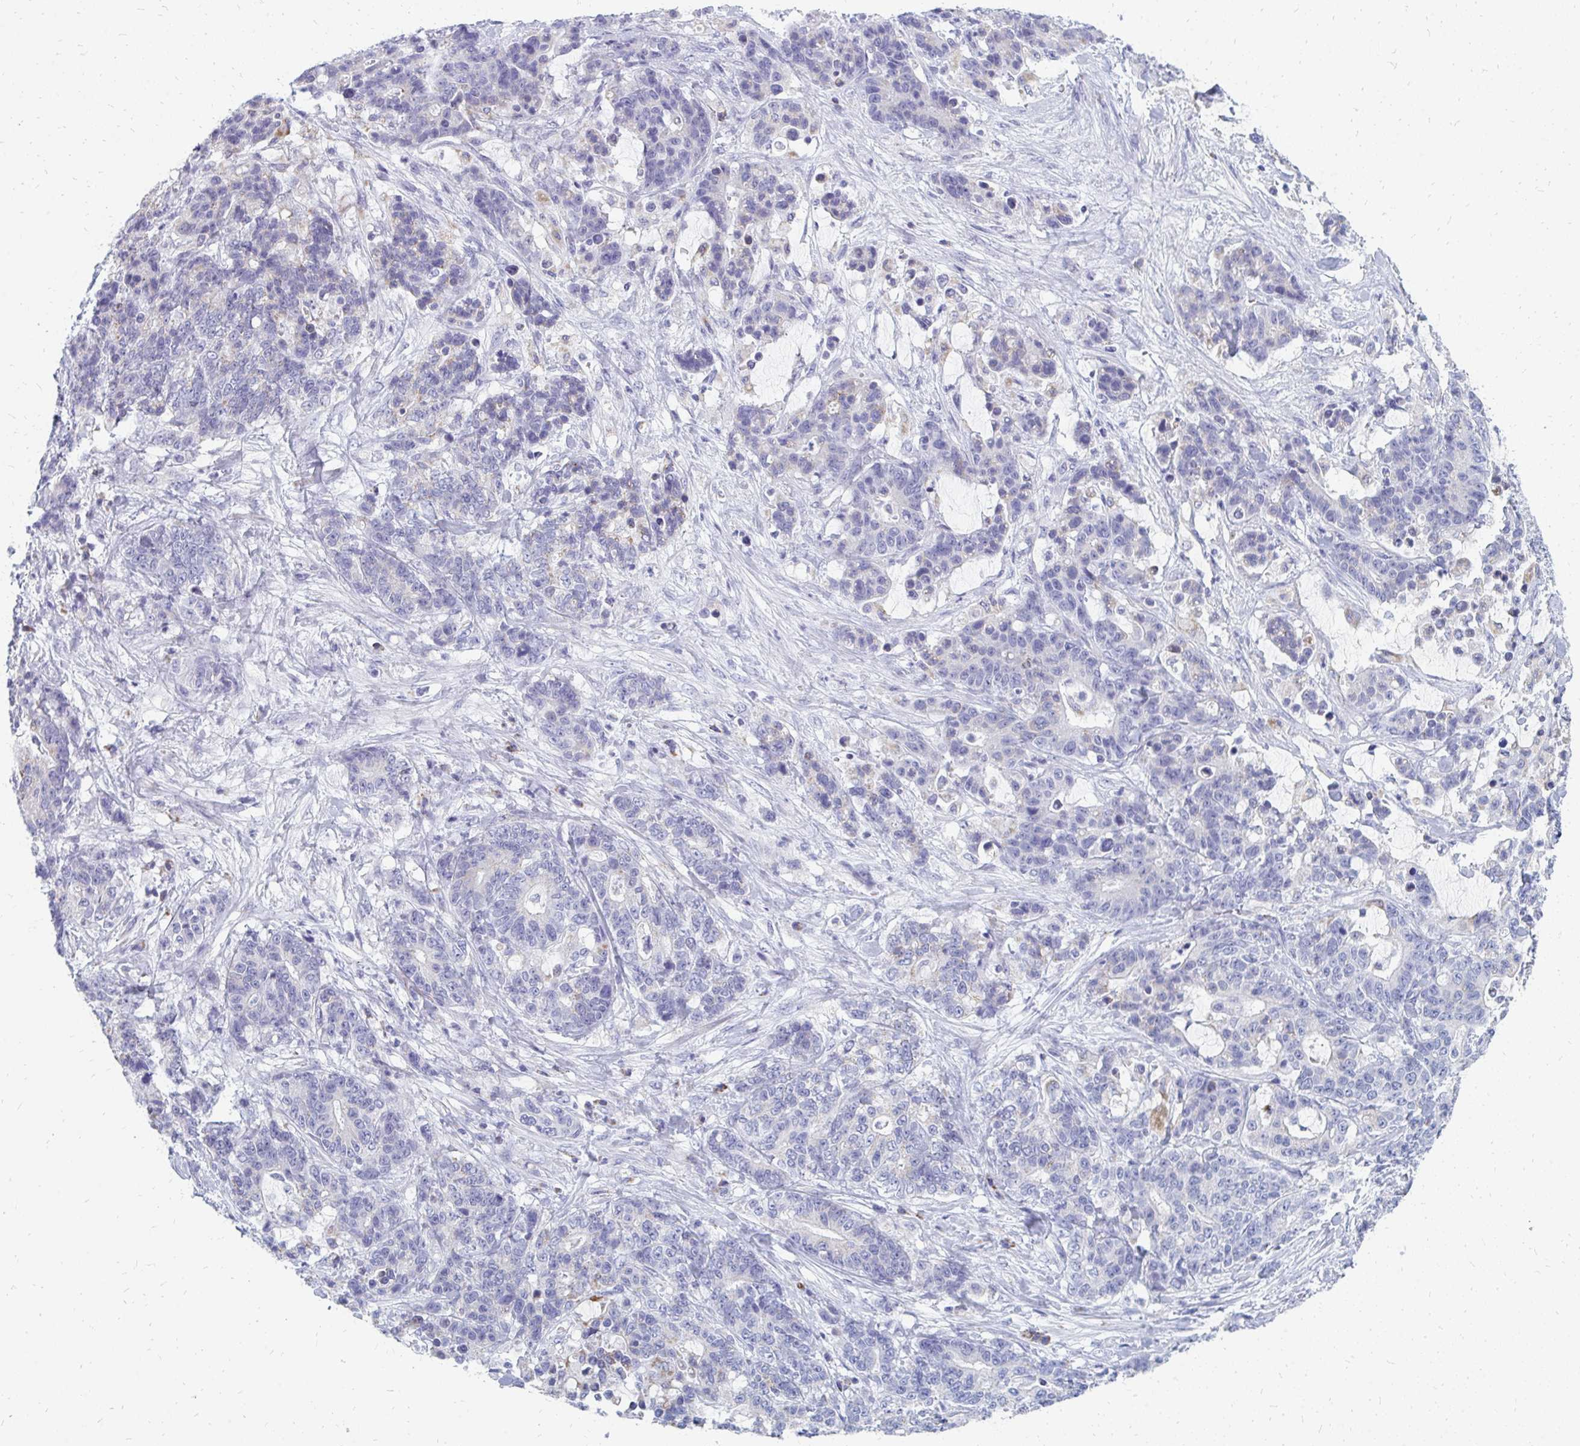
{"staining": {"intensity": "negative", "quantity": "none", "location": "none"}, "tissue": "stomach cancer", "cell_type": "Tumor cells", "image_type": "cancer", "snomed": [{"axis": "morphology", "description": "Normal tissue, NOS"}, {"axis": "morphology", "description": "Adenocarcinoma, NOS"}, {"axis": "topography", "description": "Stomach"}], "caption": "Tumor cells show no significant staining in stomach adenocarcinoma.", "gene": "OR10V1", "patient": {"sex": "female", "age": 64}}